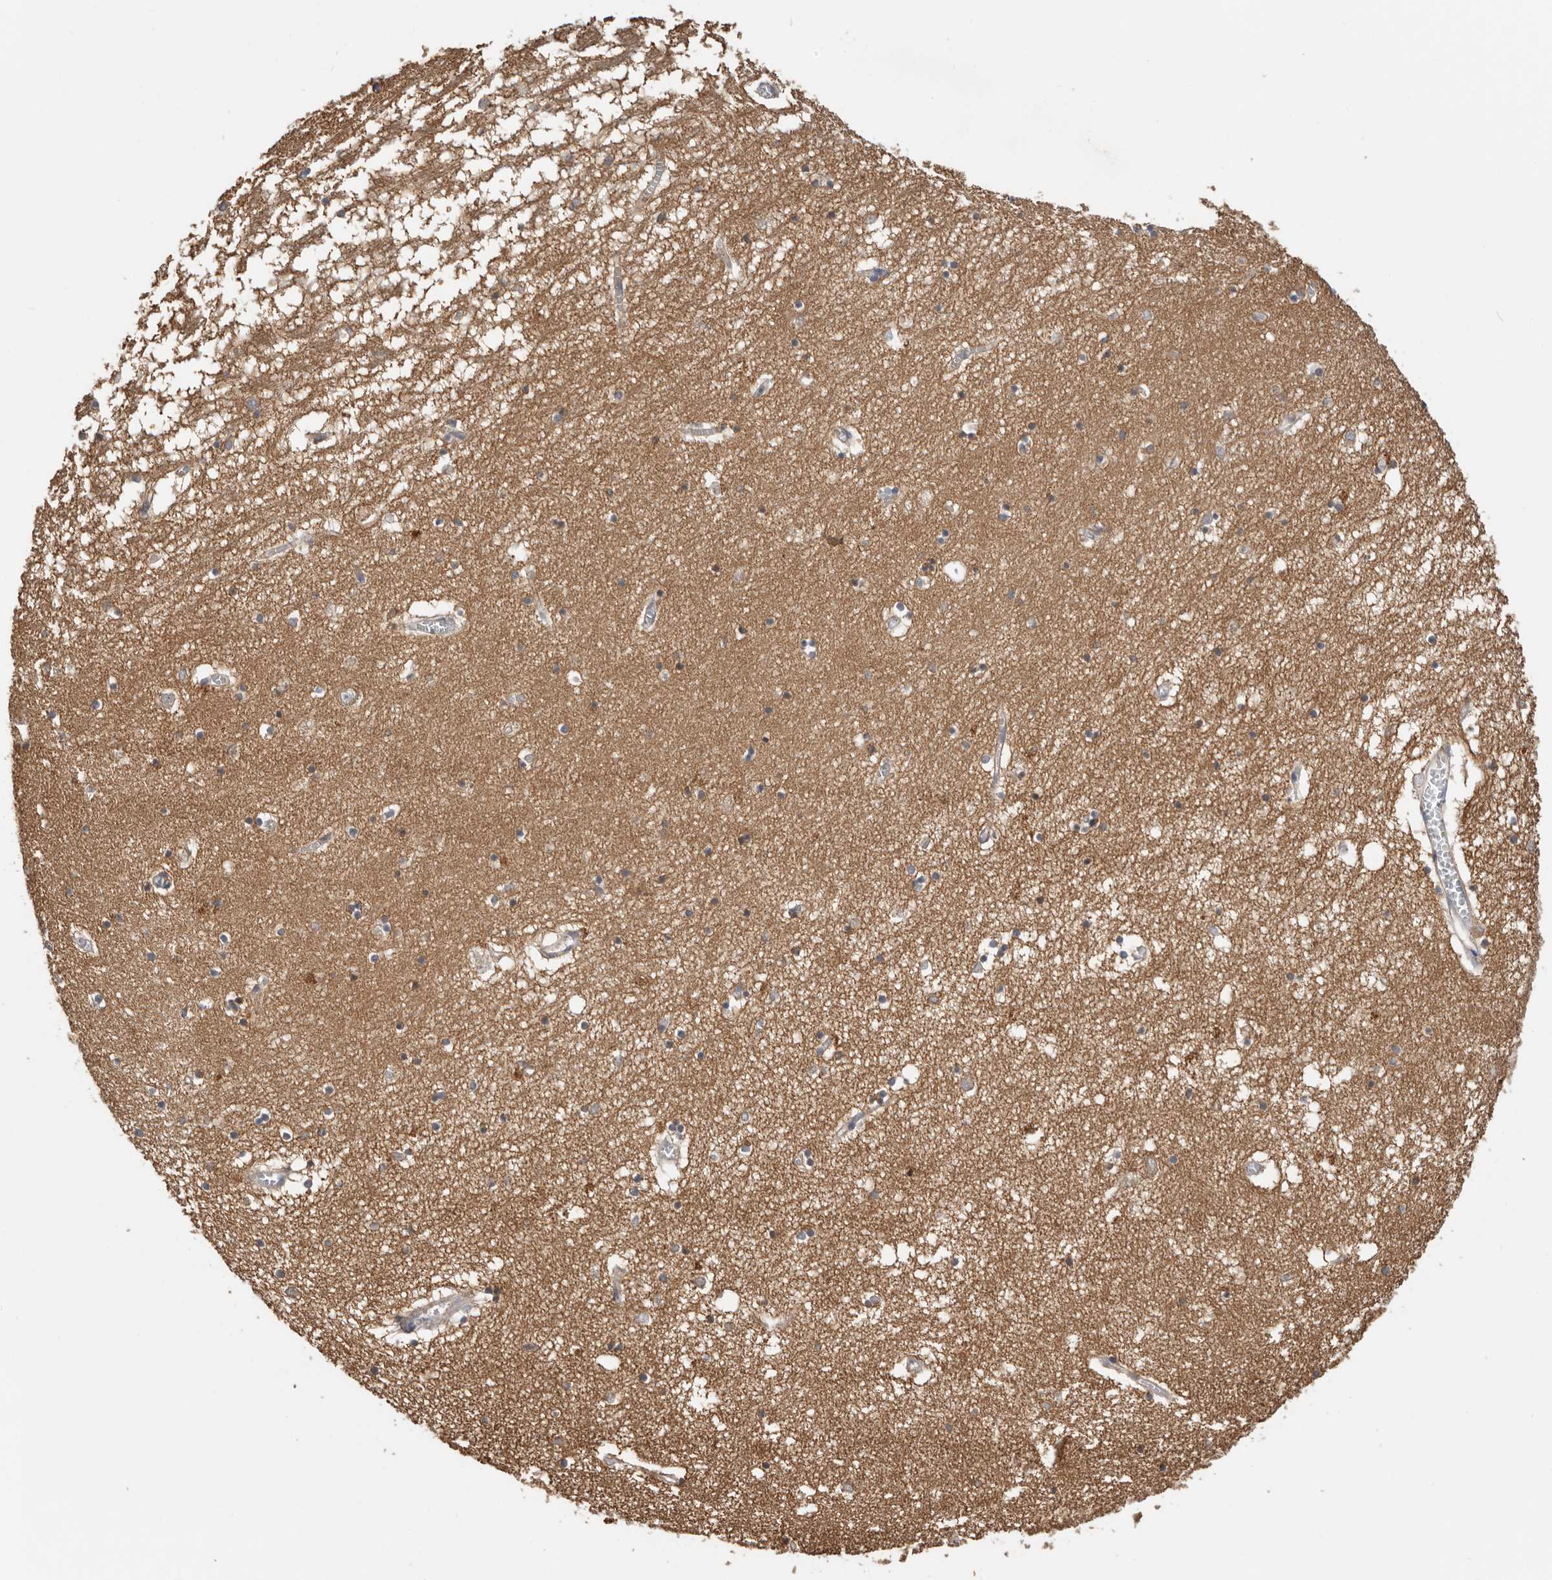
{"staining": {"intensity": "weak", "quantity": "<25%", "location": "cytoplasmic/membranous"}, "tissue": "hippocampus", "cell_type": "Glial cells", "image_type": "normal", "snomed": [{"axis": "morphology", "description": "Normal tissue, NOS"}, {"axis": "topography", "description": "Hippocampus"}], "caption": "The micrograph shows no staining of glial cells in unremarkable hippocampus. (Immunohistochemistry, brightfield microscopy, high magnification).", "gene": "WDTC1", "patient": {"sex": "male", "age": 70}}